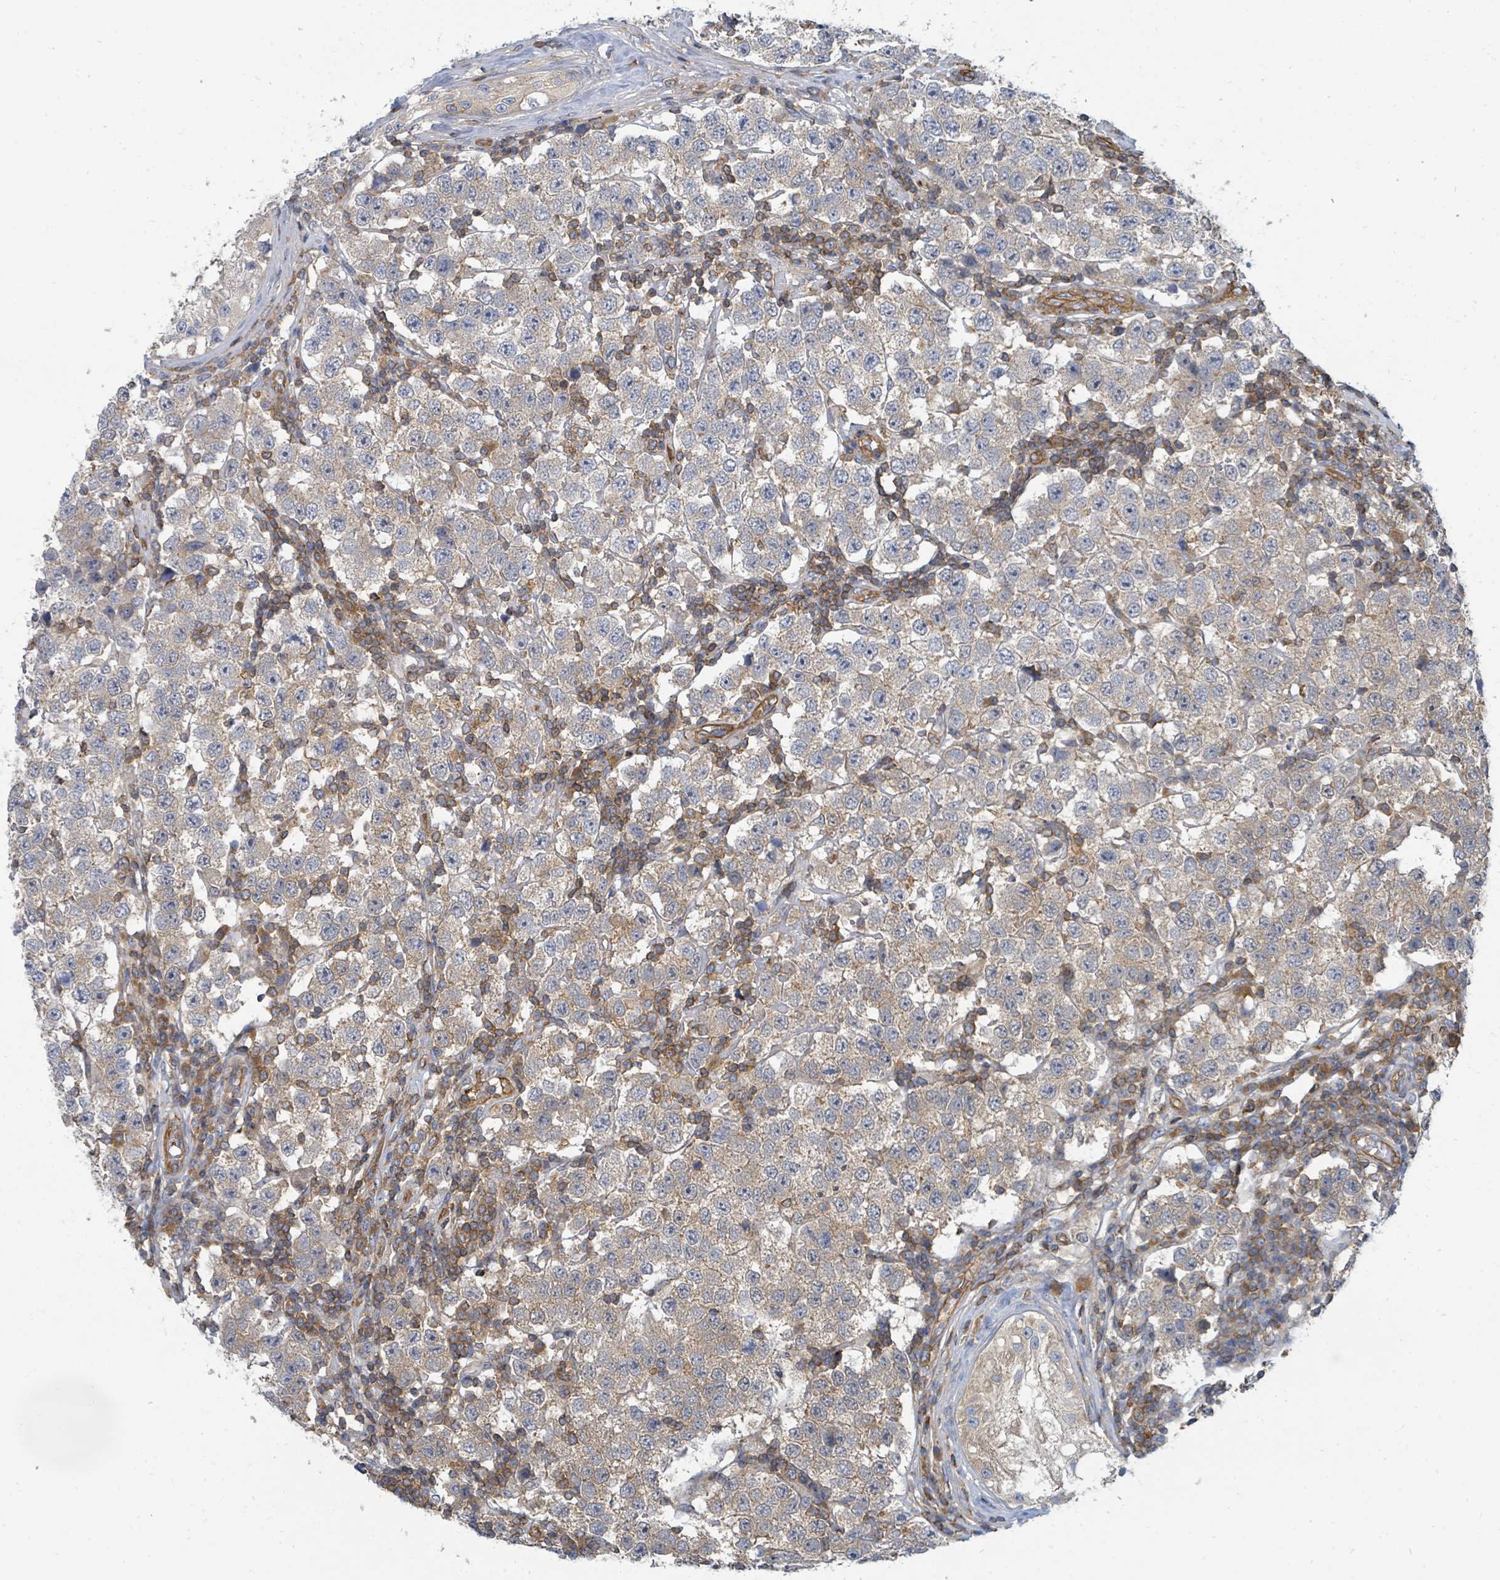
{"staining": {"intensity": "weak", "quantity": ">75%", "location": "cytoplasmic/membranous"}, "tissue": "testis cancer", "cell_type": "Tumor cells", "image_type": "cancer", "snomed": [{"axis": "morphology", "description": "Seminoma, NOS"}, {"axis": "topography", "description": "Testis"}], "caption": "IHC photomicrograph of neoplastic tissue: human seminoma (testis) stained using immunohistochemistry (IHC) demonstrates low levels of weak protein expression localized specifically in the cytoplasmic/membranous of tumor cells, appearing as a cytoplasmic/membranous brown color.", "gene": "BOLA2B", "patient": {"sex": "male", "age": 34}}